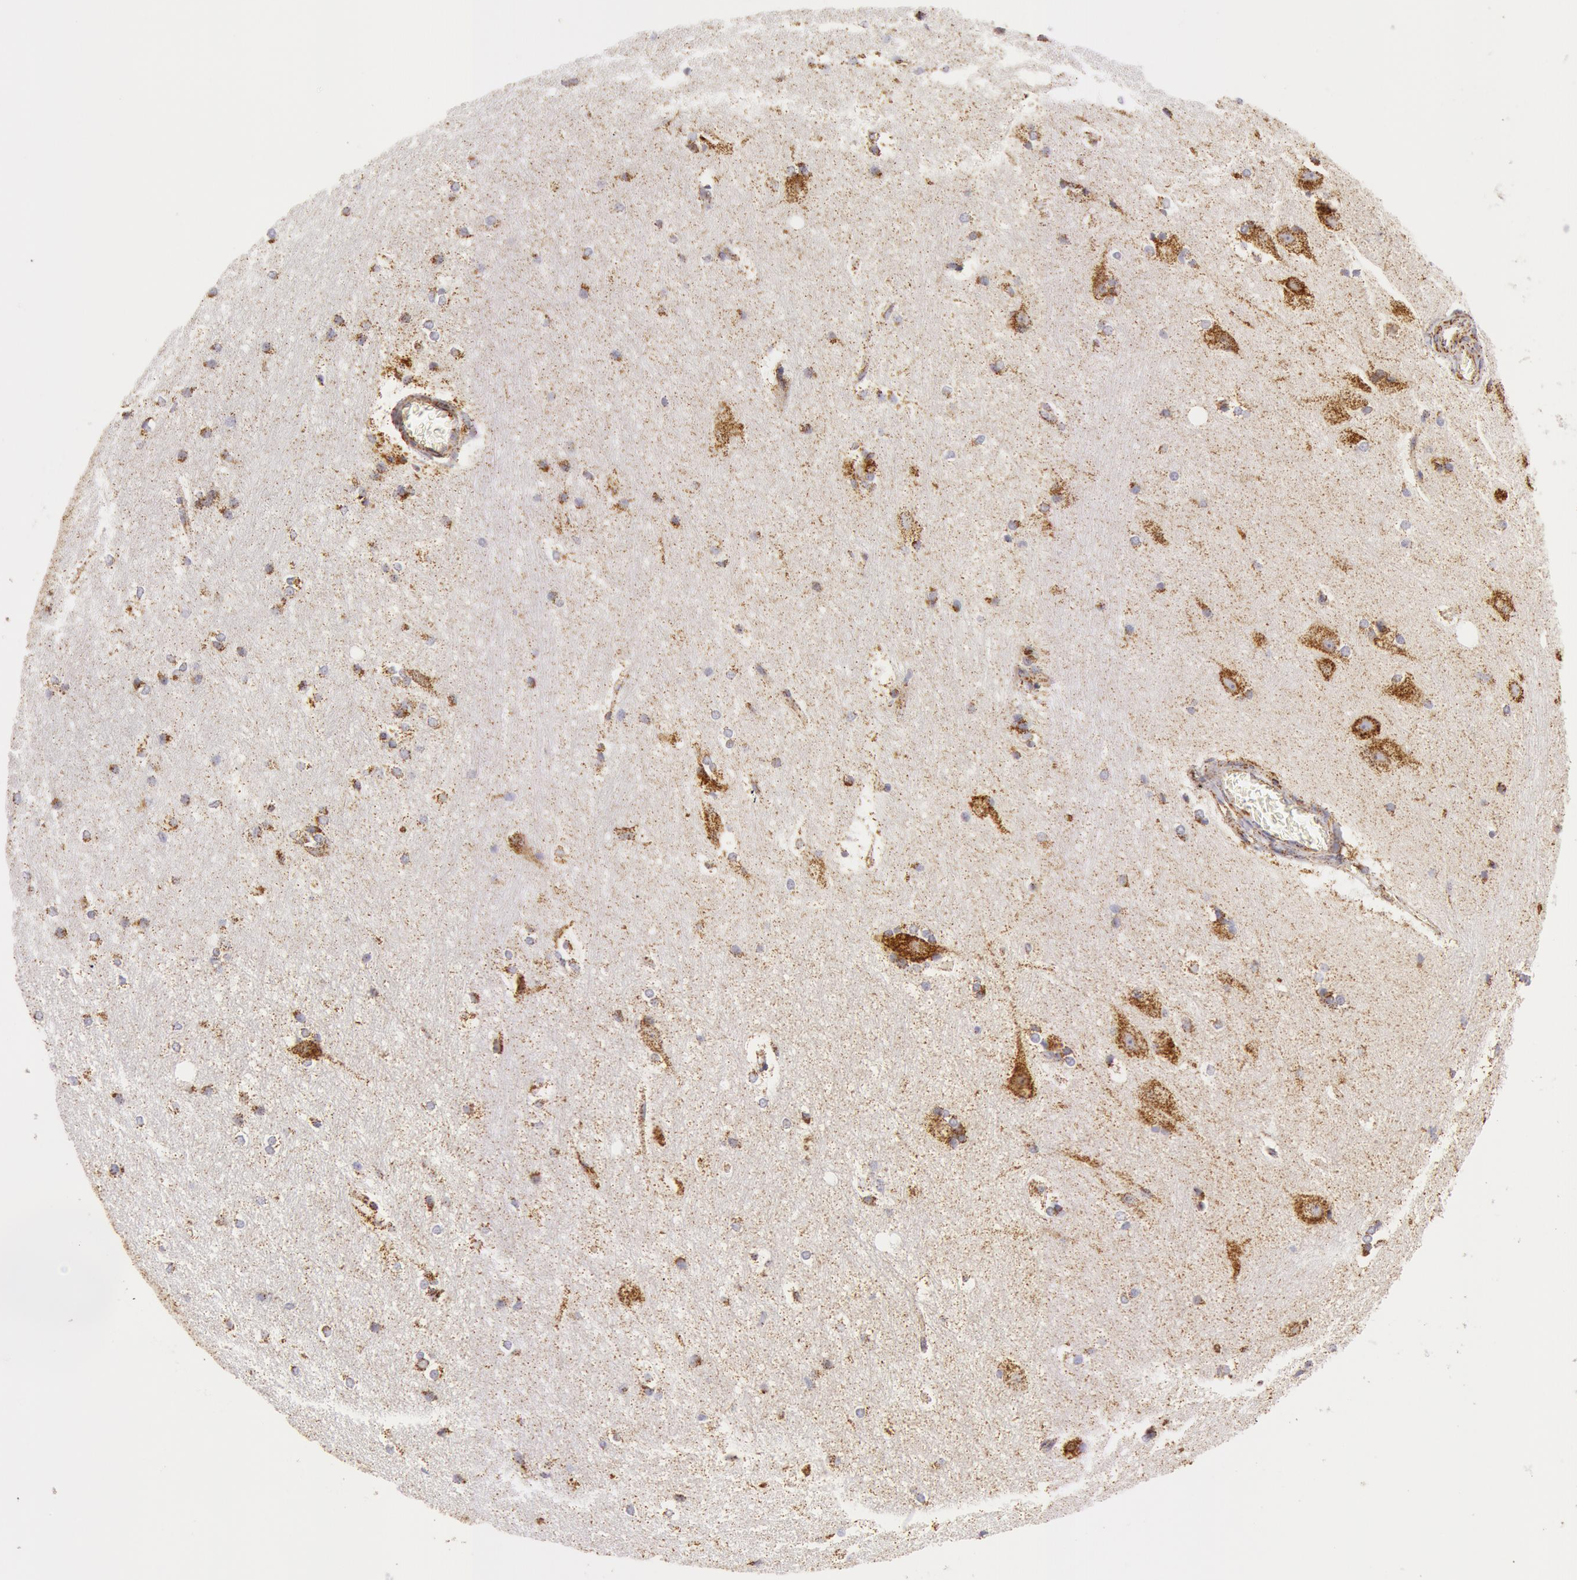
{"staining": {"intensity": "weak", "quantity": "25%-75%", "location": "cytoplasmic/membranous"}, "tissue": "hippocampus", "cell_type": "Glial cells", "image_type": "normal", "snomed": [{"axis": "morphology", "description": "Normal tissue, NOS"}, {"axis": "topography", "description": "Hippocampus"}], "caption": "Unremarkable hippocampus displays weak cytoplasmic/membranous positivity in approximately 25%-75% of glial cells.", "gene": "ATP5F1B", "patient": {"sex": "female", "age": 19}}